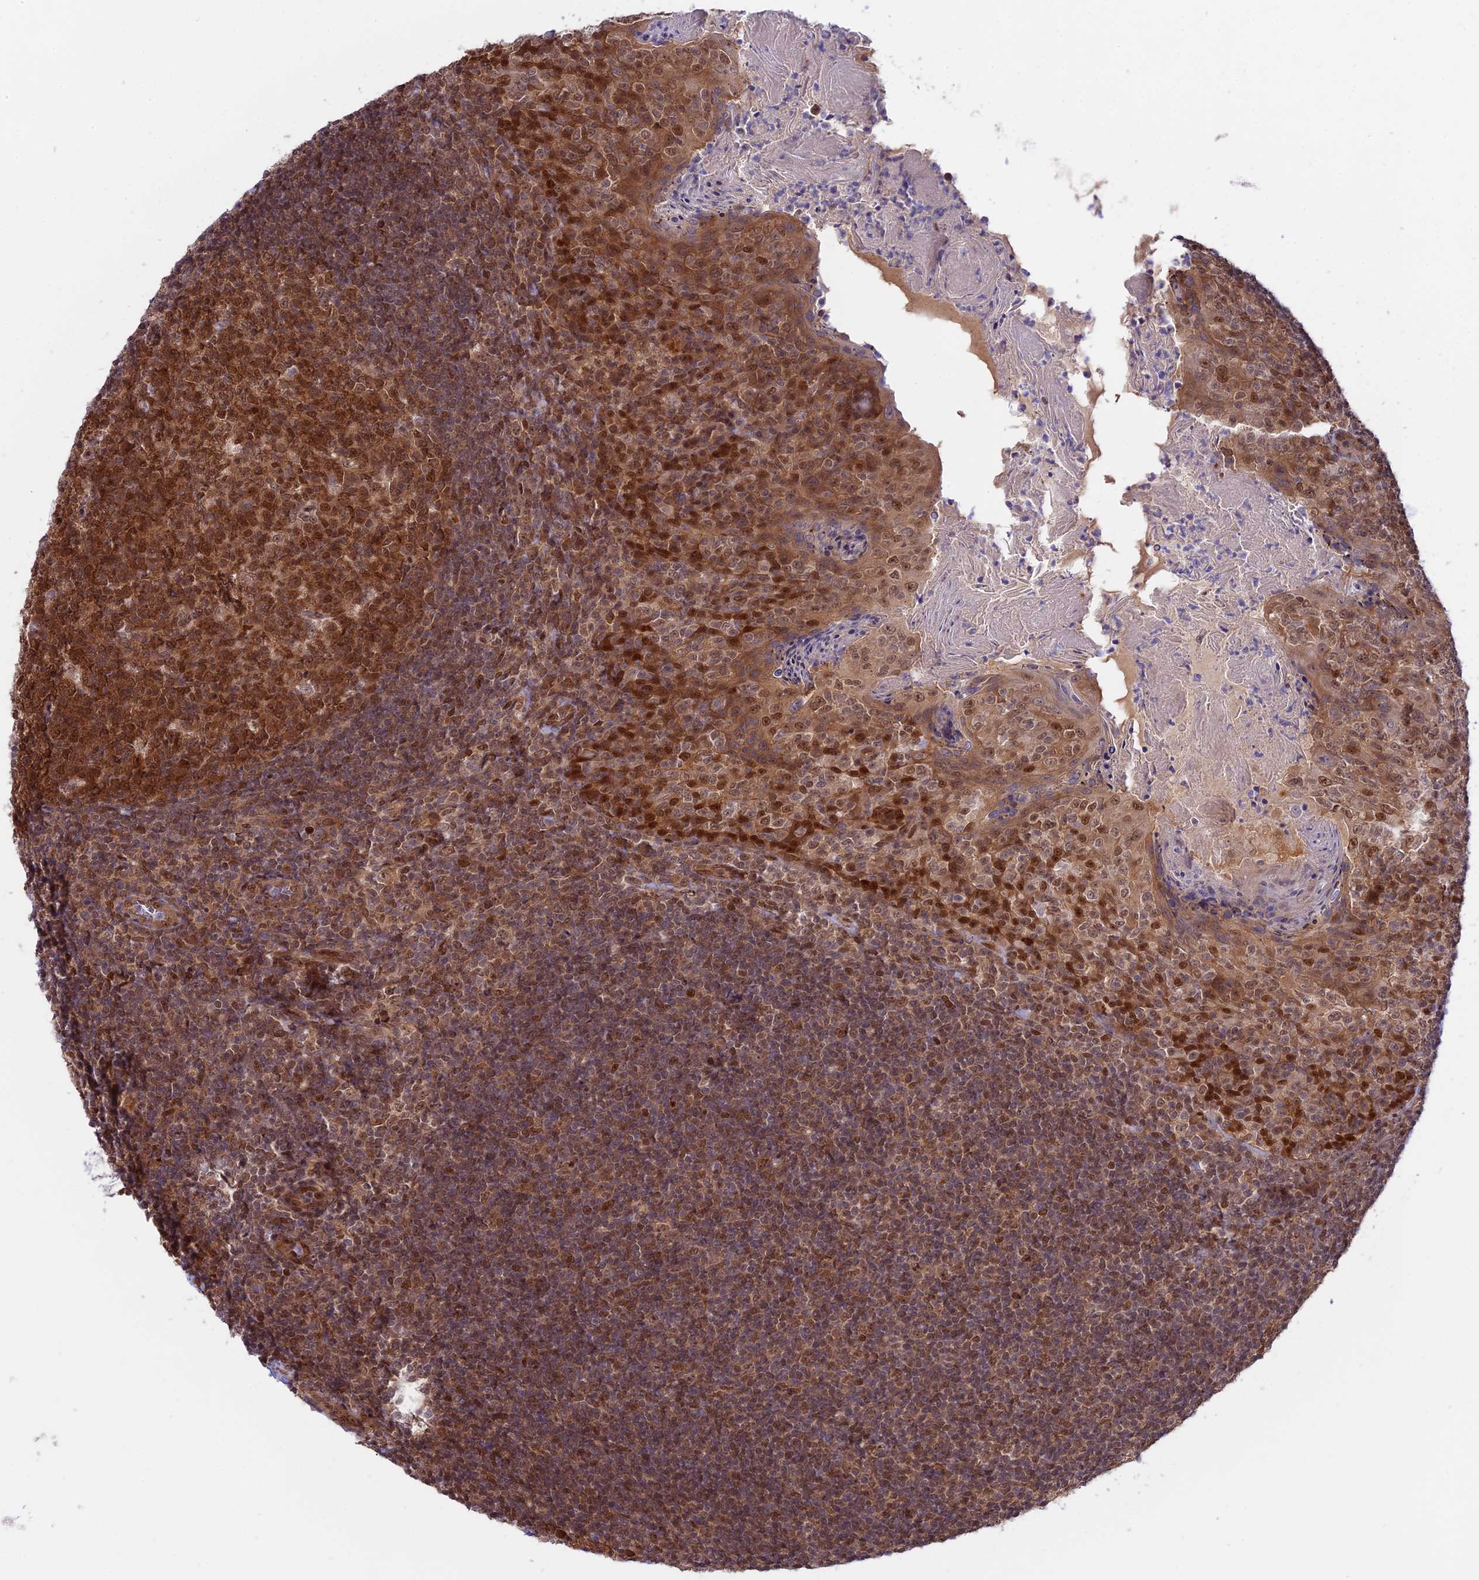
{"staining": {"intensity": "strong", "quantity": ">75%", "location": "cytoplasmic/membranous,nuclear"}, "tissue": "tonsil", "cell_type": "Germinal center cells", "image_type": "normal", "snomed": [{"axis": "morphology", "description": "Normal tissue, NOS"}, {"axis": "topography", "description": "Tonsil"}], "caption": "This histopathology image demonstrates IHC staining of benign human tonsil, with high strong cytoplasmic/membranous,nuclear expression in approximately >75% of germinal center cells.", "gene": "ZNF428", "patient": {"sex": "female", "age": 10}}